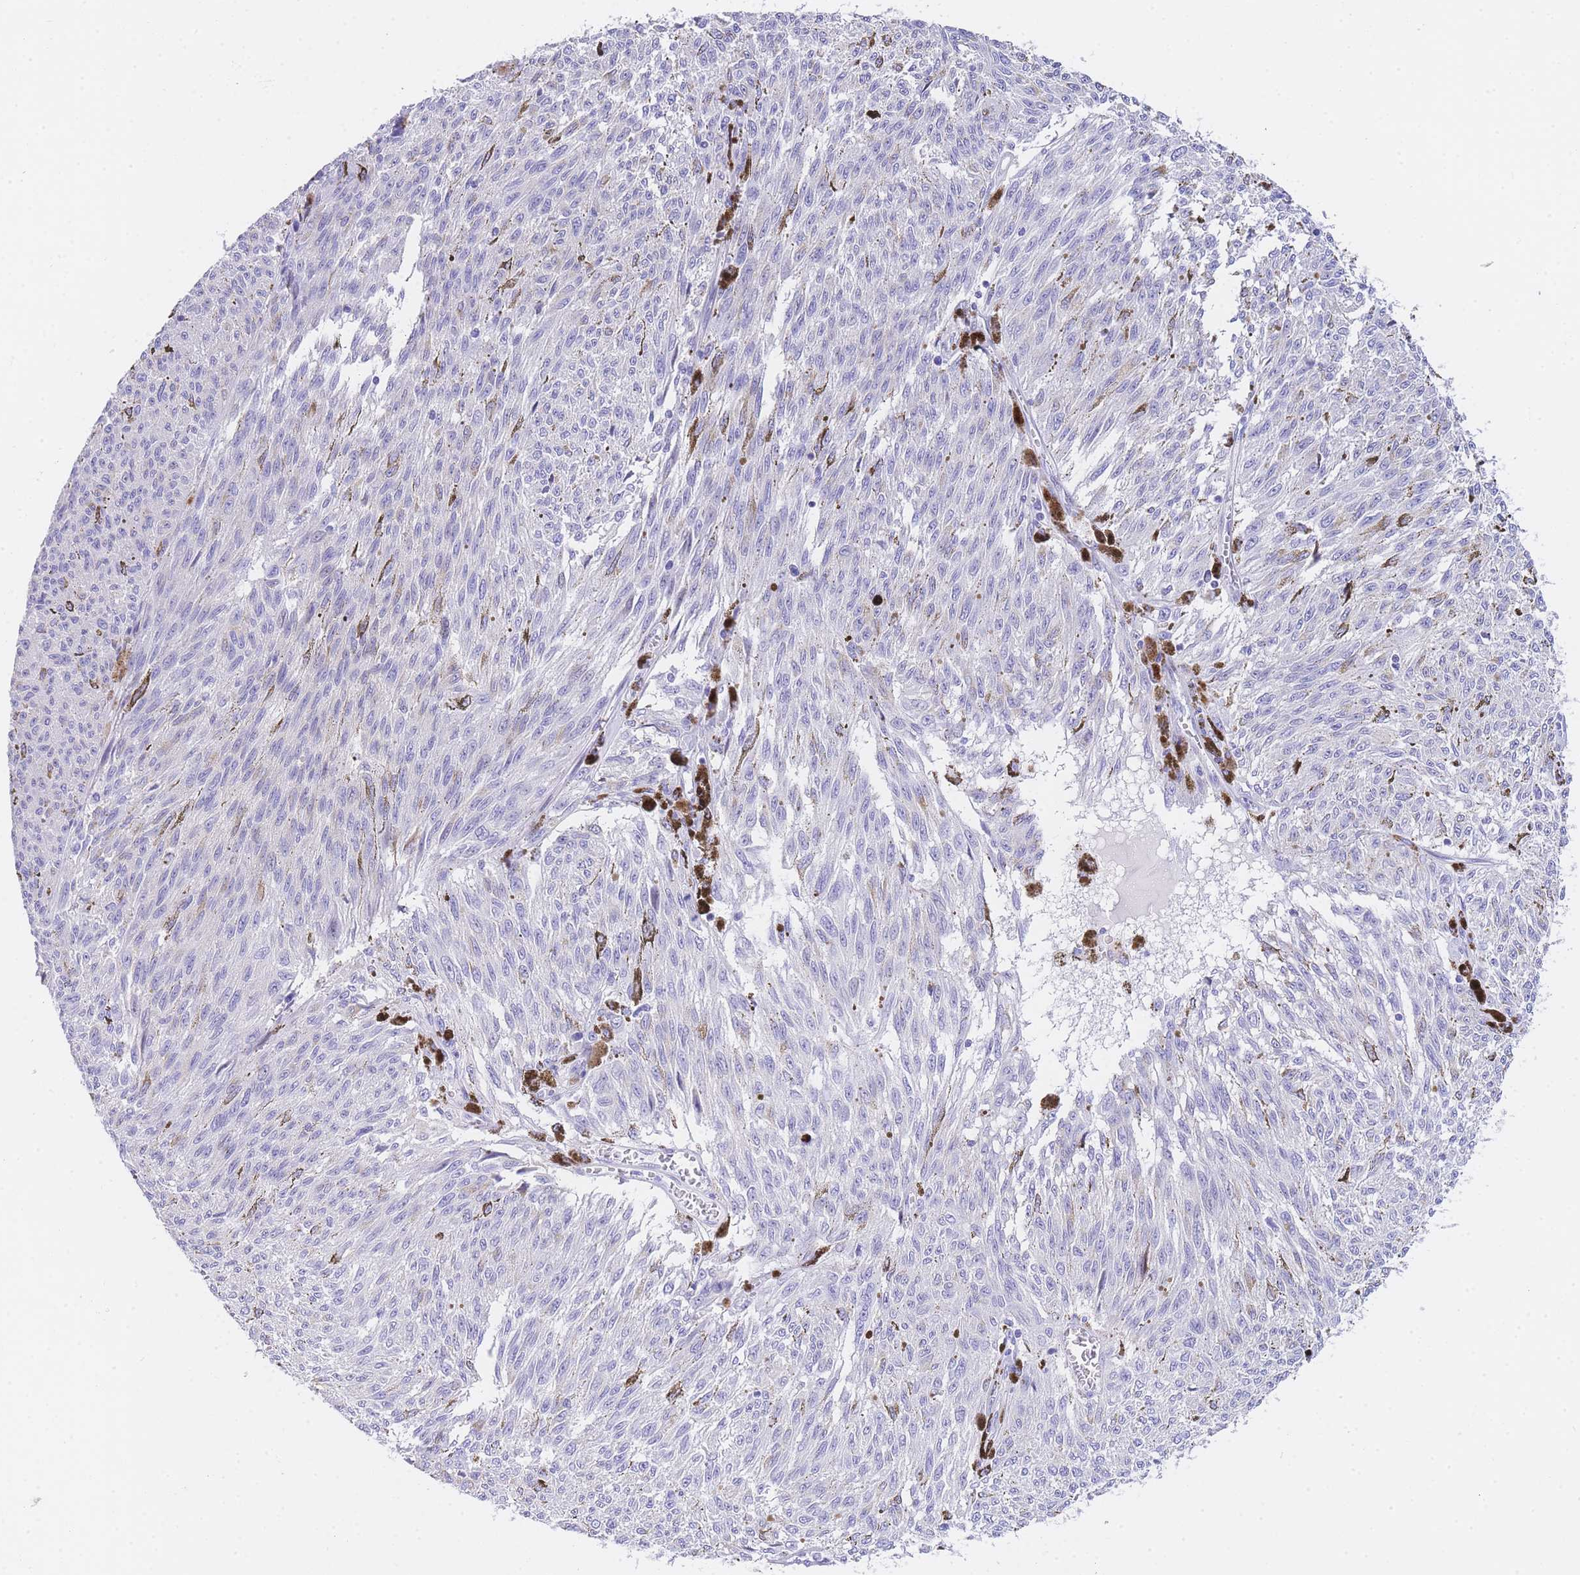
{"staining": {"intensity": "negative", "quantity": "none", "location": "none"}, "tissue": "melanoma", "cell_type": "Tumor cells", "image_type": "cancer", "snomed": [{"axis": "morphology", "description": "Malignant melanoma, NOS"}, {"axis": "topography", "description": "Skin"}], "caption": "DAB immunohistochemical staining of malignant melanoma displays no significant staining in tumor cells.", "gene": "TIFAB", "patient": {"sex": "female", "age": 72}}